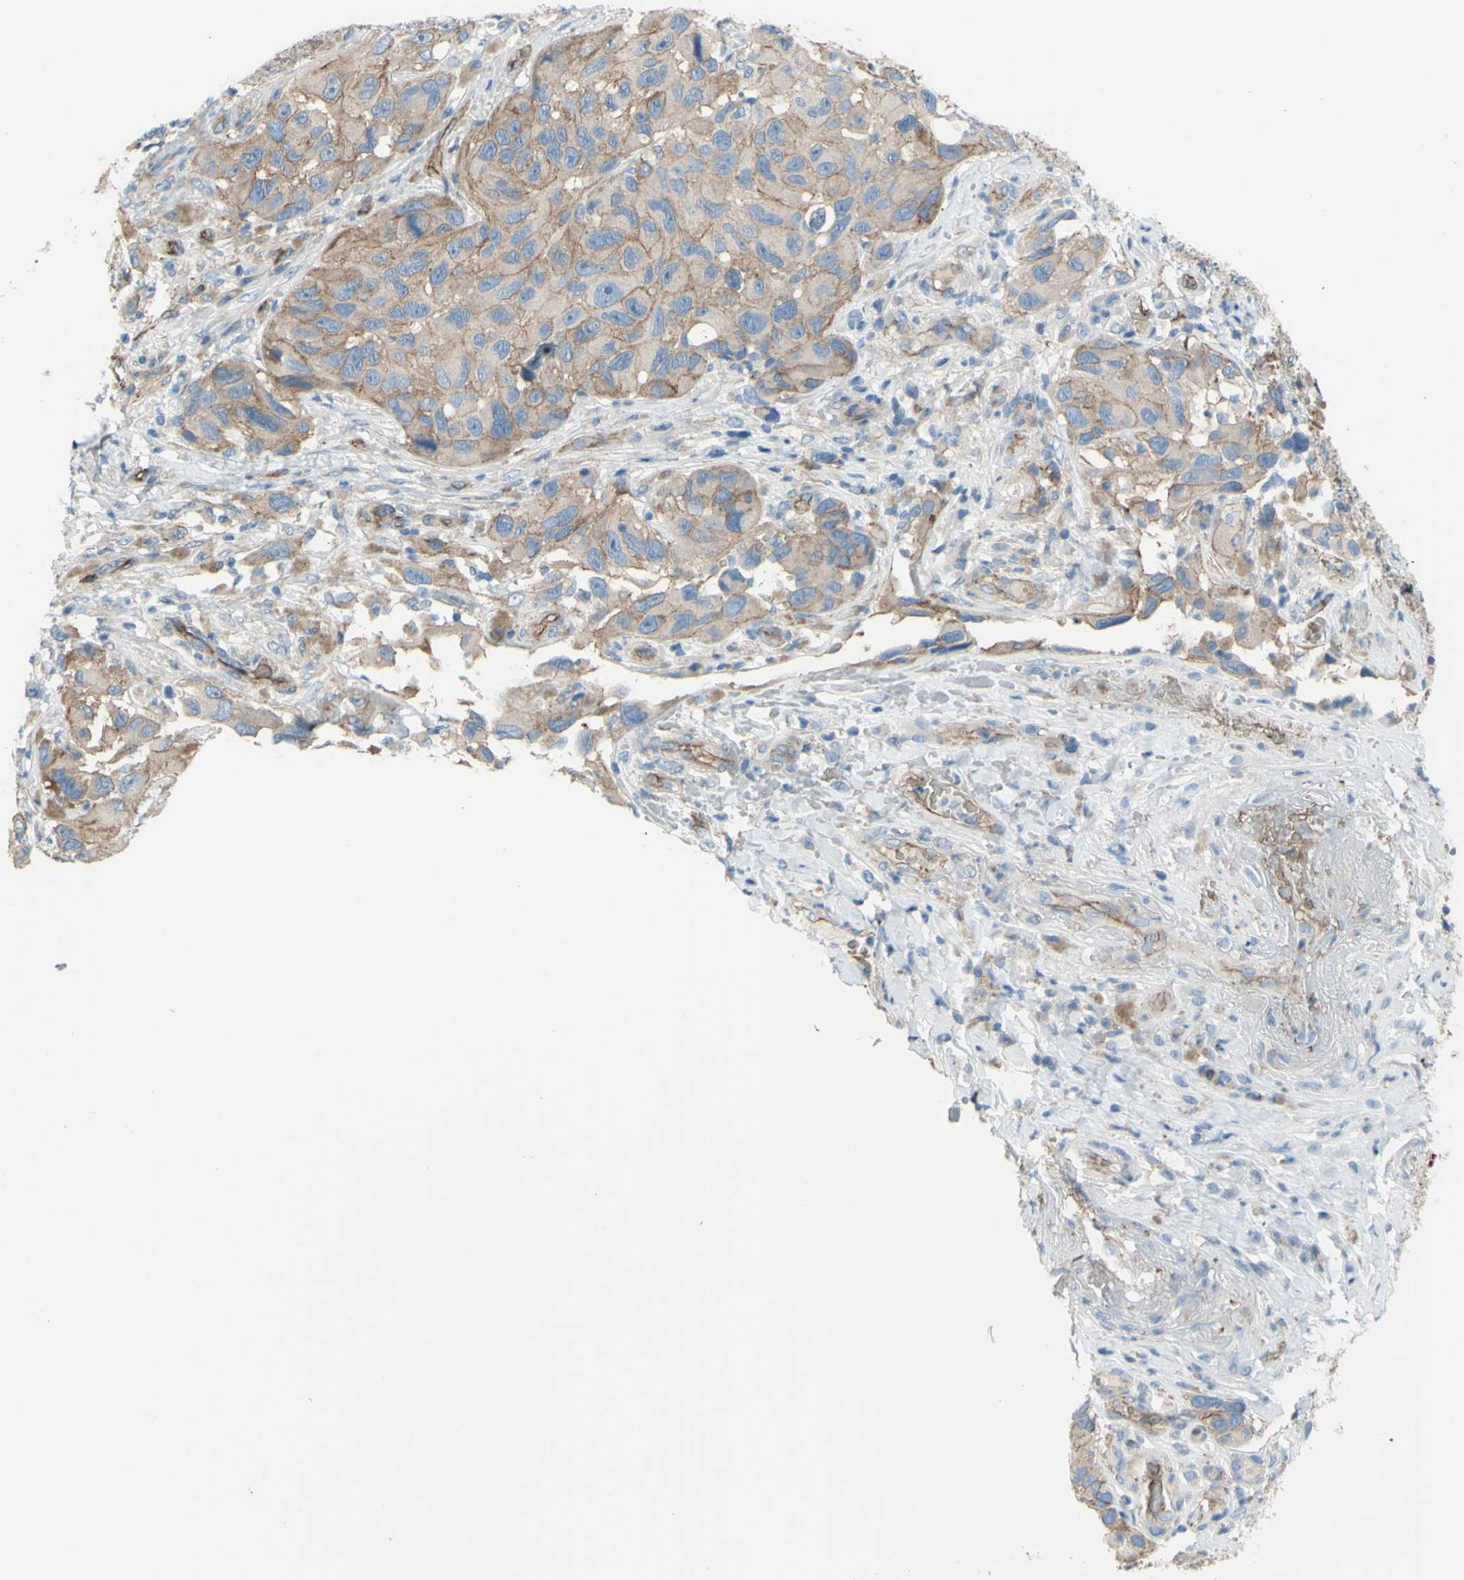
{"staining": {"intensity": "moderate", "quantity": ">75%", "location": "cytoplasmic/membranous"}, "tissue": "melanoma", "cell_type": "Tumor cells", "image_type": "cancer", "snomed": [{"axis": "morphology", "description": "Malignant melanoma, NOS"}, {"axis": "topography", "description": "Skin"}], "caption": "Malignant melanoma tissue exhibits moderate cytoplasmic/membranous expression in approximately >75% of tumor cells Nuclei are stained in blue.", "gene": "TPBG", "patient": {"sex": "female", "age": 73}}